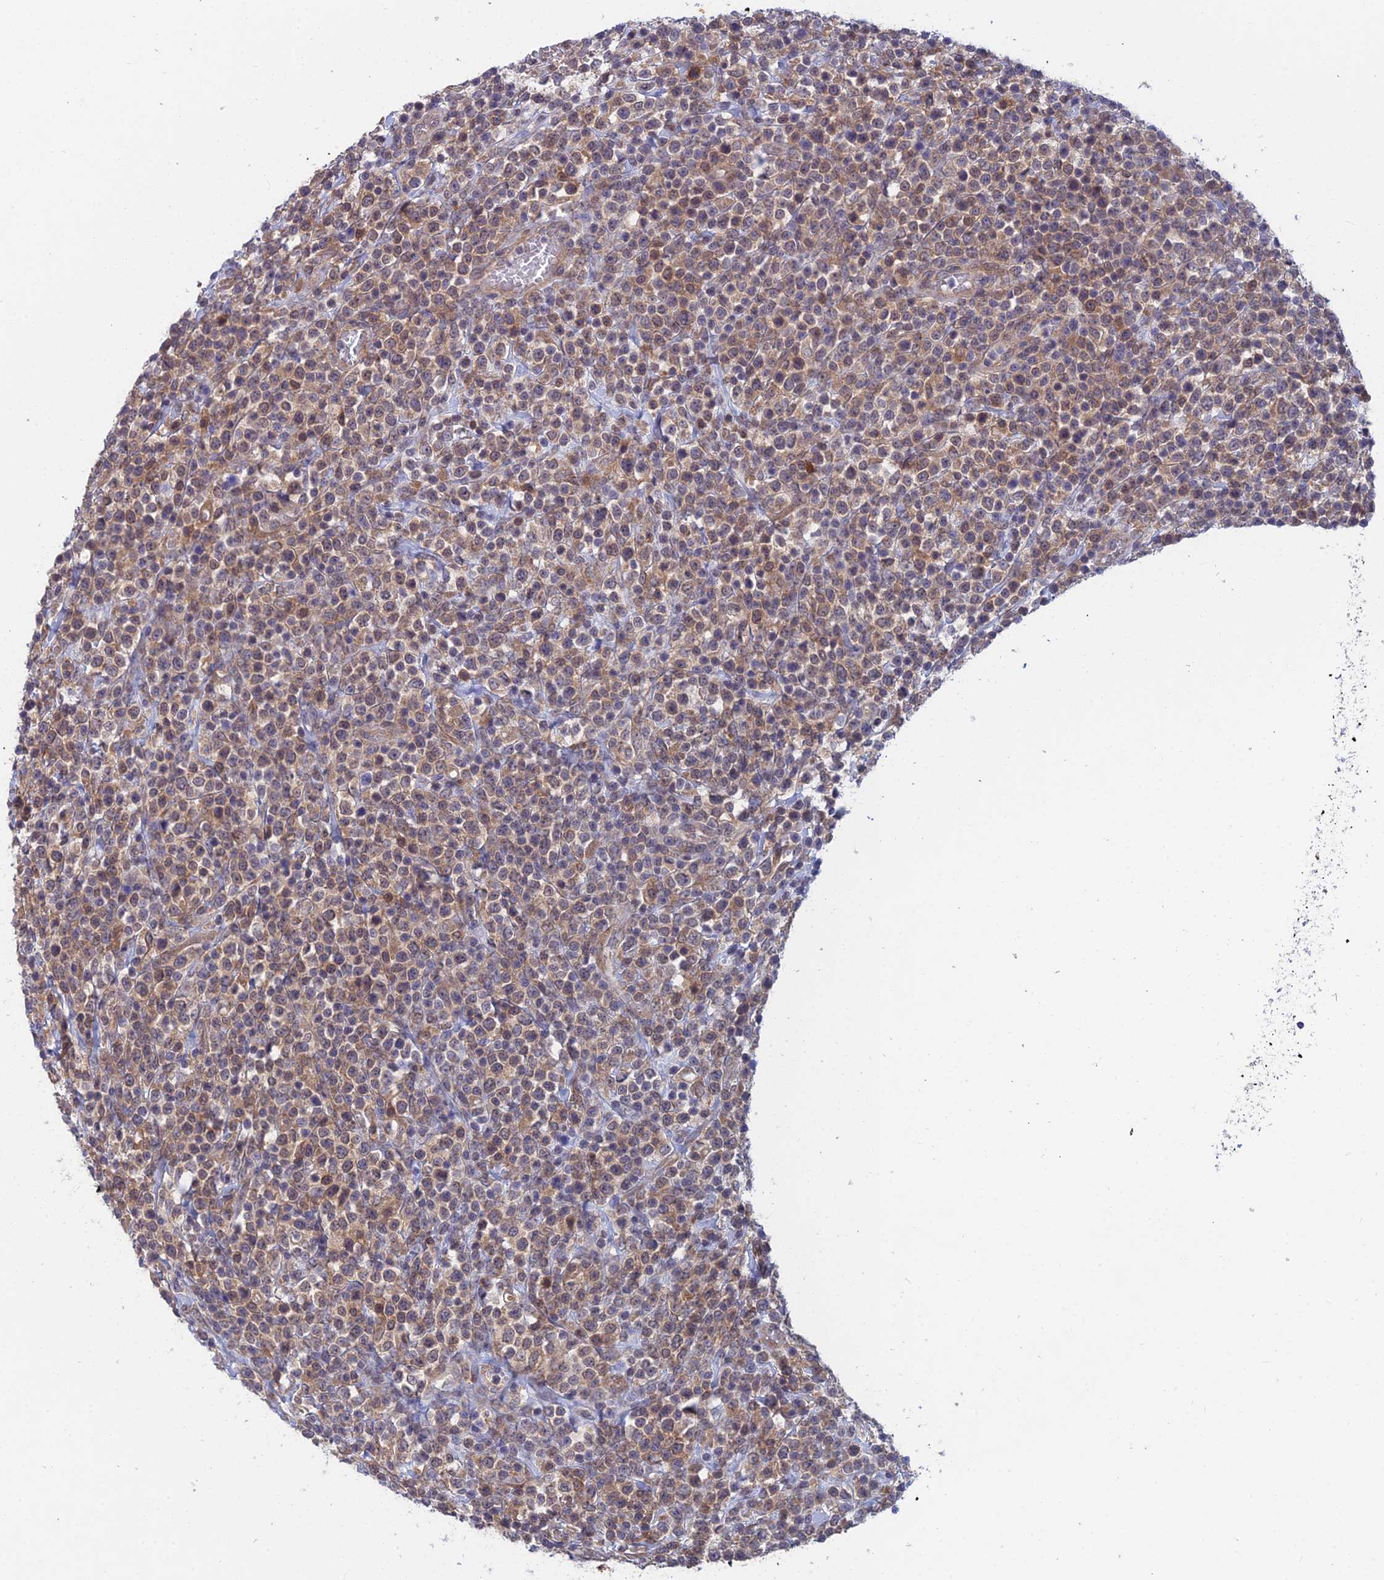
{"staining": {"intensity": "weak", "quantity": "25%-75%", "location": "cytoplasmic/membranous"}, "tissue": "lymphoma", "cell_type": "Tumor cells", "image_type": "cancer", "snomed": [{"axis": "morphology", "description": "Malignant lymphoma, non-Hodgkin's type, High grade"}, {"axis": "topography", "description": "Colon"}], "caption": "Immunohistochemical staining of high-grade malignant lymphoma, non-Hodgkin's type reveals weak cytoplasmic/membranous protein staining in approximately 25%-75% of tumor cells. (DAB (3,3'-diaminobenzidine) IHC, brown staining for protein, blue staining for nuclei).", "gene": "SRA1", "patient": {"sex": "female", "age": 53}}